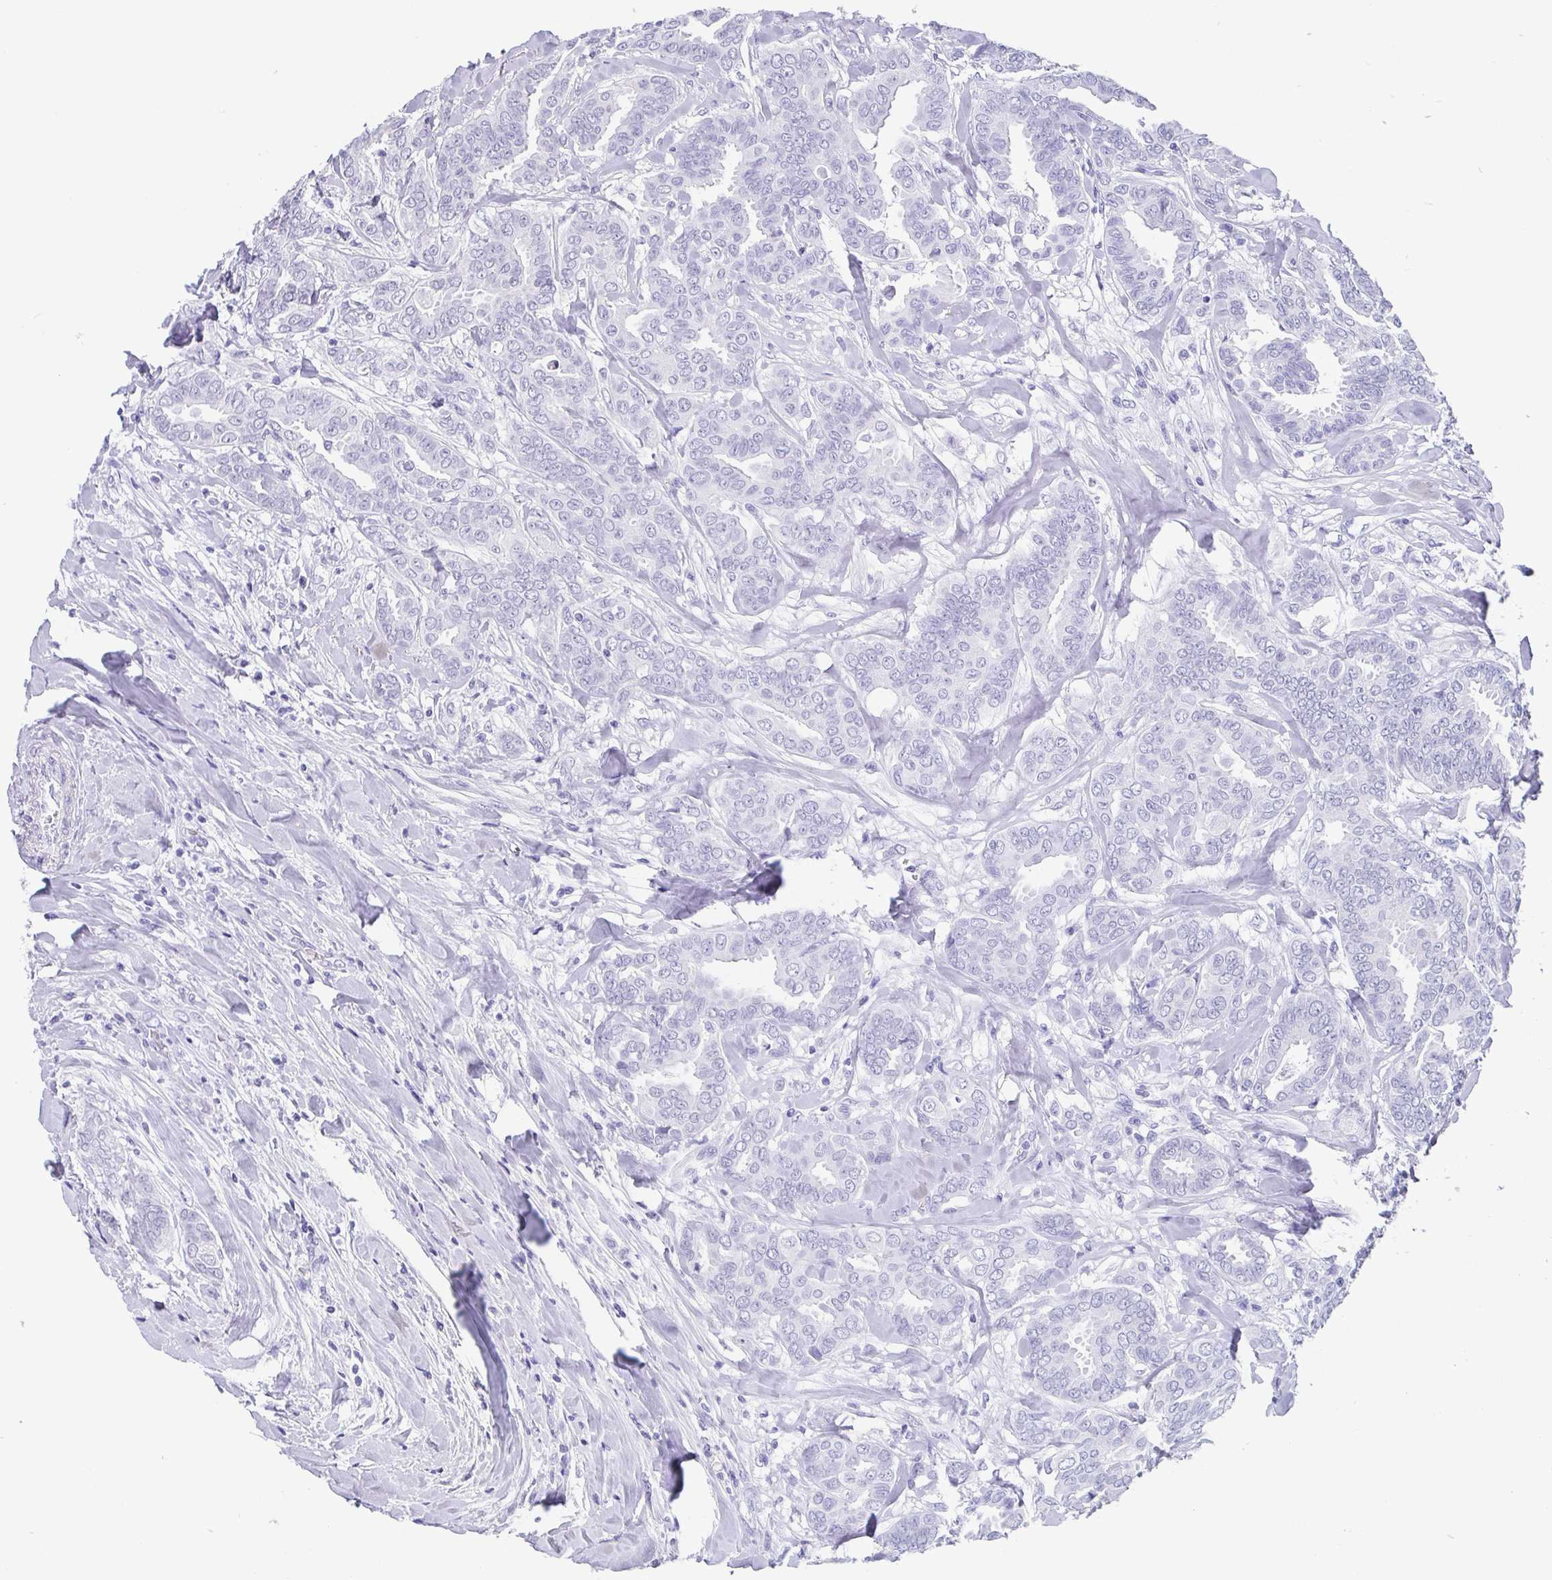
{"staining": {"intensity": "negative", "quantity": "none", "location": "none"}, "tissue": "breast cancer", "cell_type": "Tumor cells", "image_type": "cancer", "snomed": [{"axis": "morphology", "description": "Duct carcinoma"}, {"axis": "topography", "description": "Breast"}], "caption": "Protein analysis of intraductal carcinoma (breast) reveals no significant staining in tumor cells. The staining is performed using DAB brown chromogen with nuclei counter-stained in using hematoxylin.", "gene": "SCGN", "patient": {"sex": "female", "age": 45}}